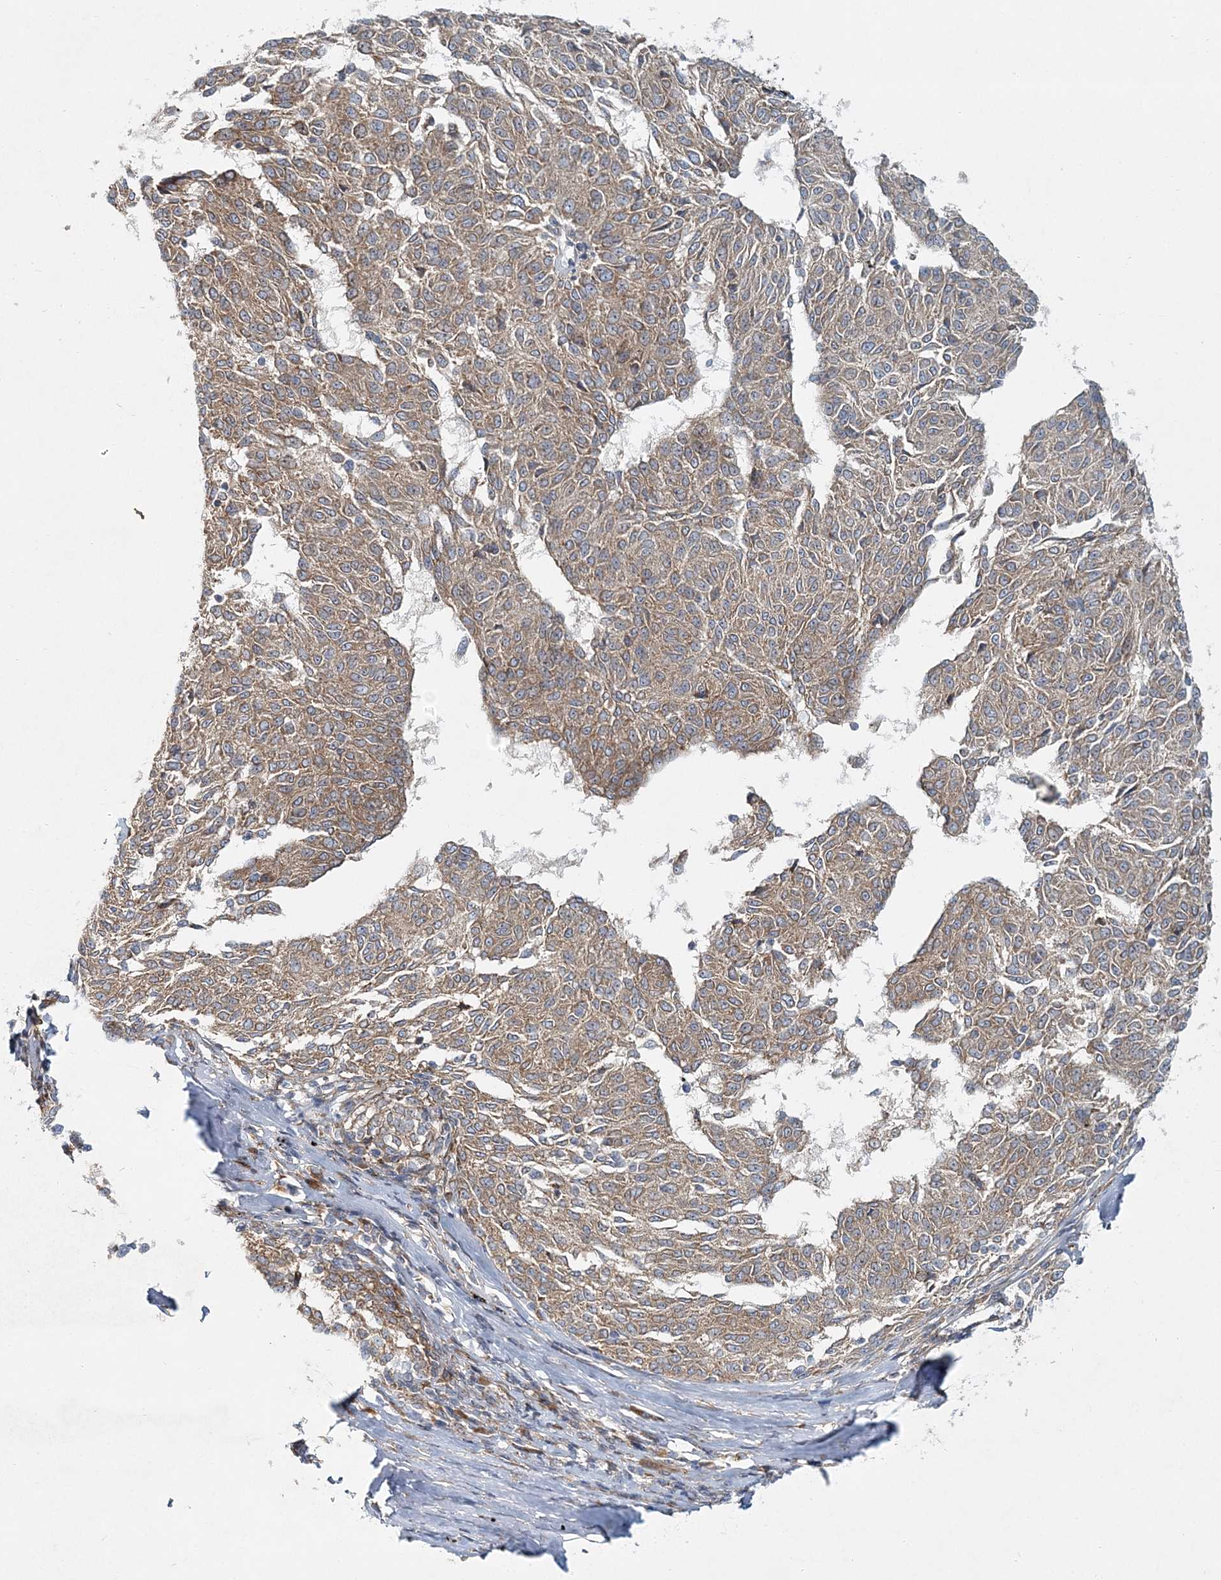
{"staining": {"intensity": "weak", "quantity": ">75%", "location": "cytoplasmic/membranous"}, "tissue": "melanoma", "cell_type": "Tumor cells", "image_type": "cancer", "snomed": [{"axis": "morphology", "description": "Malignant melanoma, NOS"}, {"axis": "topography", "description": "Skin"}], "caption": "Protein analysis of melanoma tissue shows weak cytoplasmic/membranous staining in approximately >75% of tumor cells. Using DAB (3,3'-diaminobenzidine) (brown) and hematoxylin (blue) stains, captured at high magnification using brightfield microscopy.", "gene": "NBAS", "patient": {"sex": "female", "age": 72}}